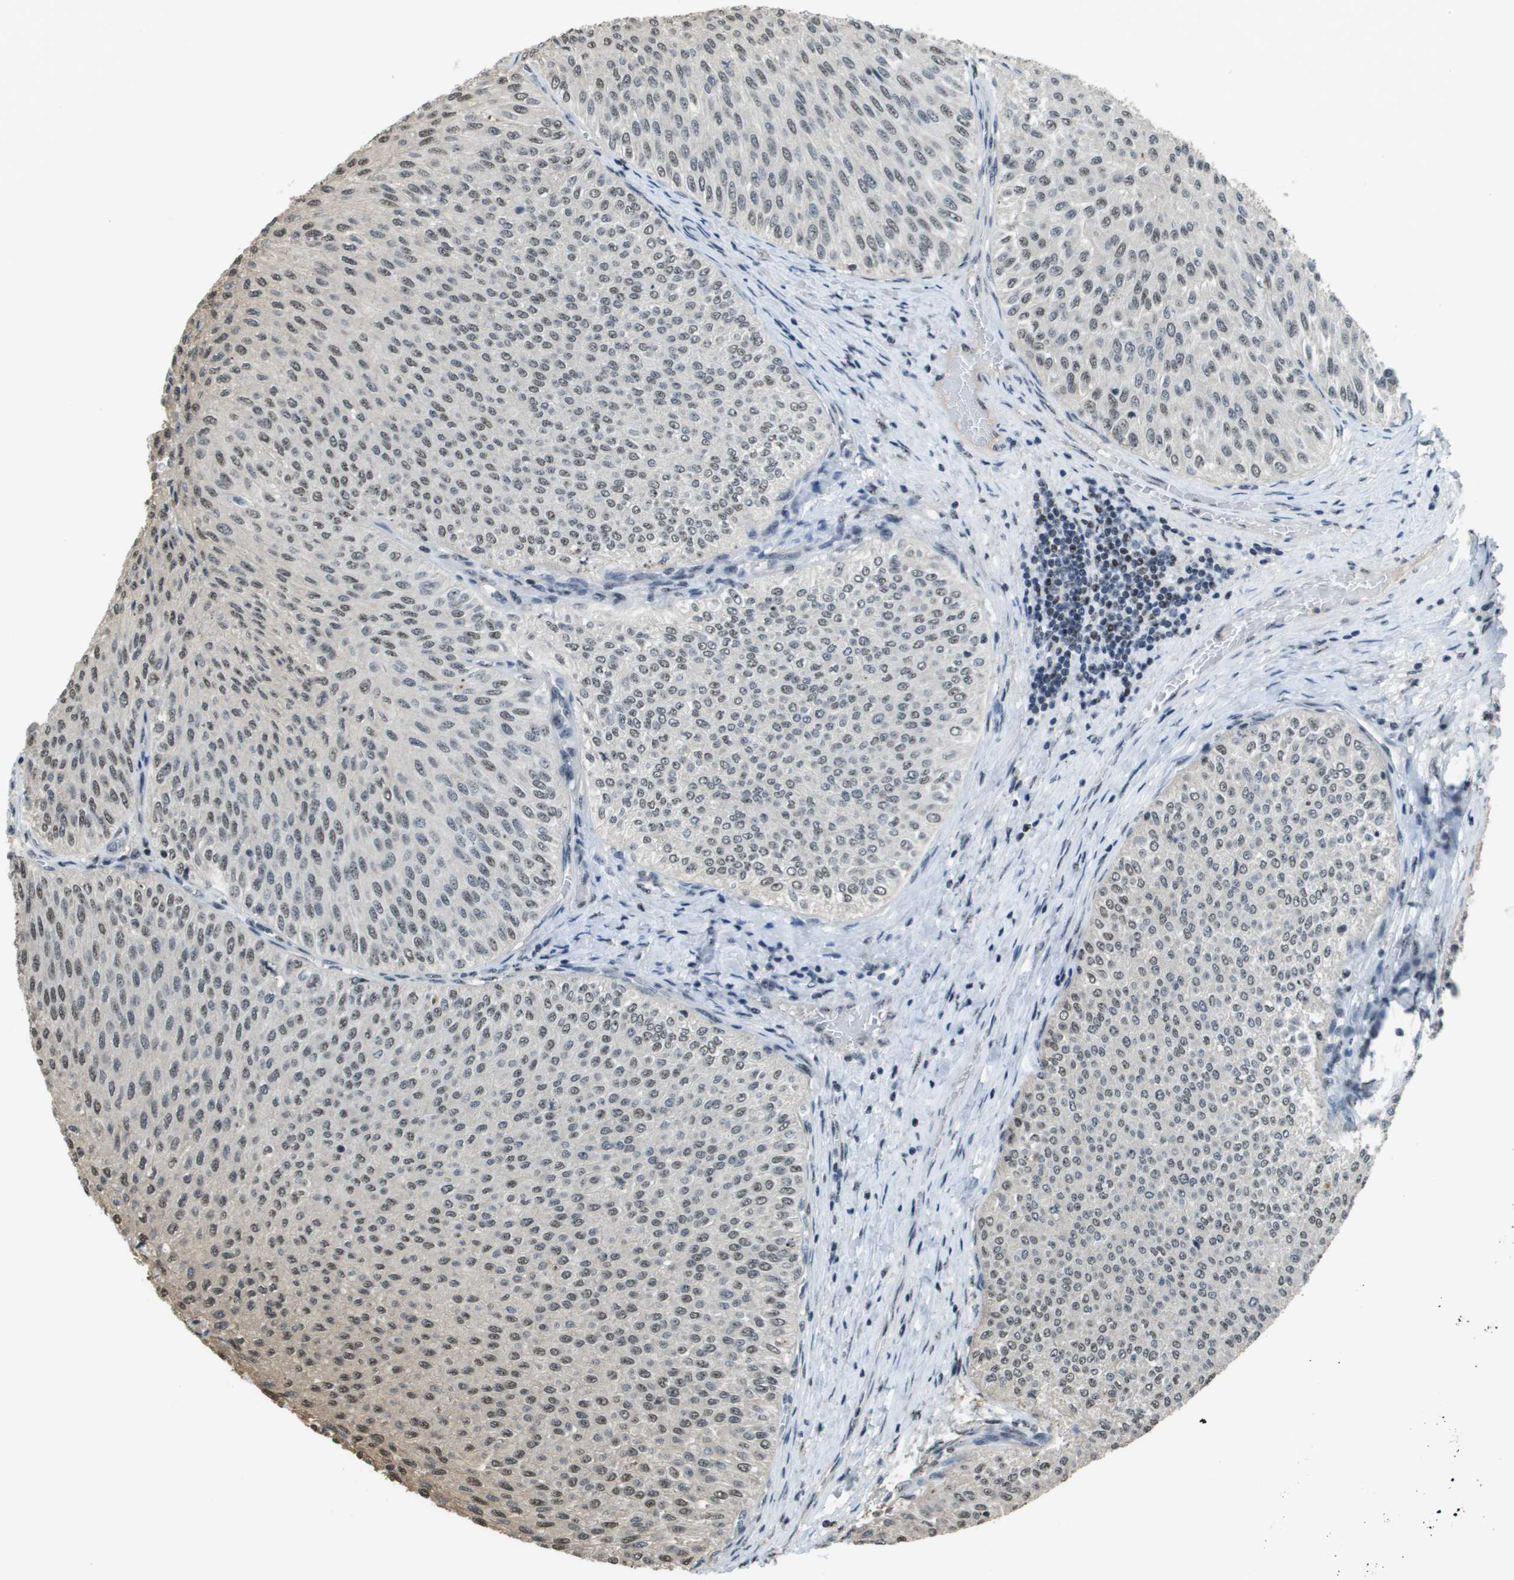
{"staining": {"intensity": "moderate", "quantity": "25%-75%", "location": "nuclear"}, "tissue": "urothelial cancer", "cell_type": "Tumor cells", "image_type": "cancer", "snomed": [{"axis": "morphology", "description": "Urothelial carcinoma, Low grade"}, {"axis": "topography", "description": "Urinary bladder"}], "caption": "About 25%-75% of tumor cells in human low-grade urothelial carcinoma demonstrate moderate nuclear protein positivity as visualized by brown immunohistochemical staining.", "gene": "SP100", "patient": {"sex": "male", "age": 78}}